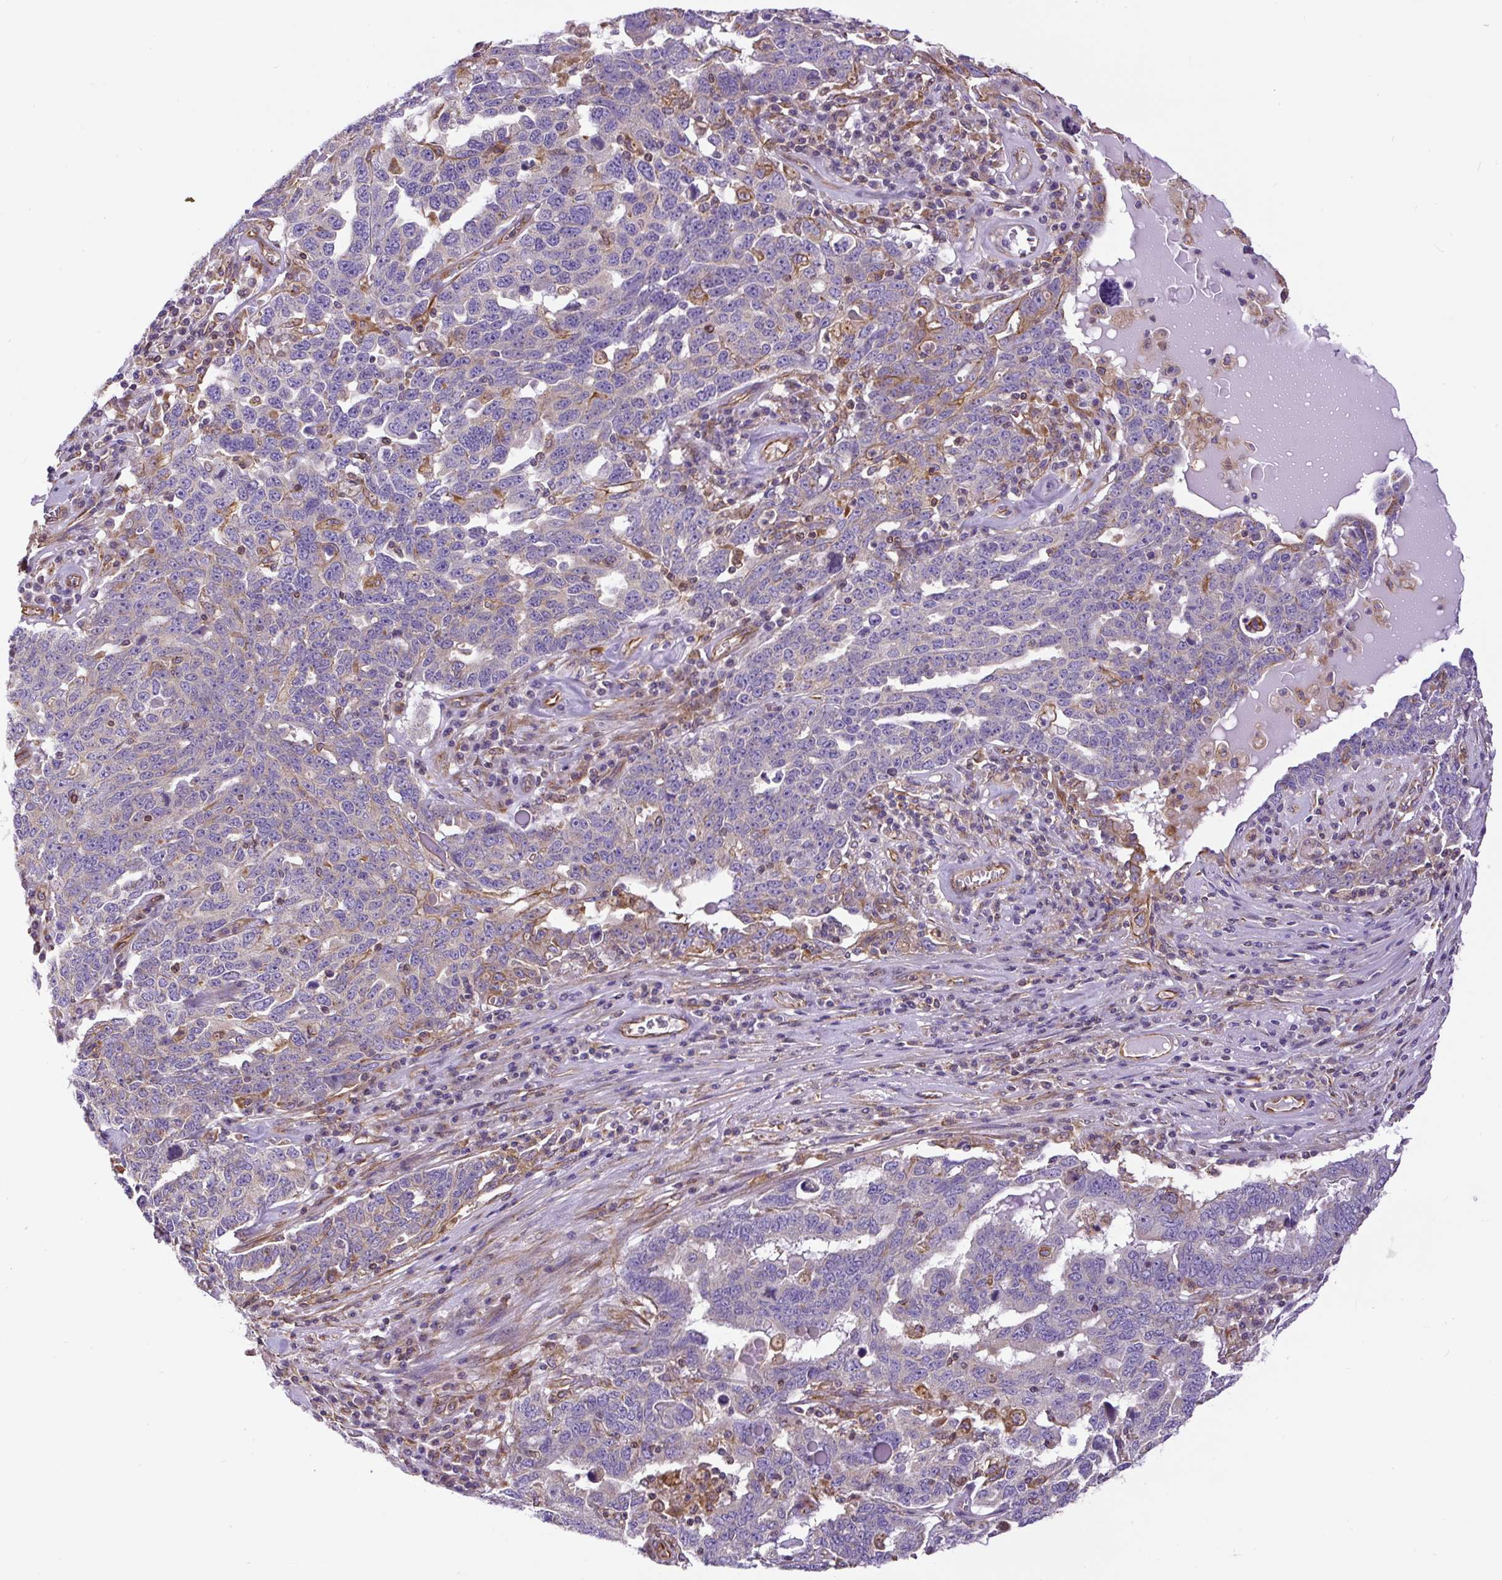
{"staining": {"intensity": "negative", "quantity": "none", "location": "none"}, "tissue": "ovarian cancer", "cell_type": "Tumor cells", "image_type": "cancer", "snomed": [{"axis": "morphology", "description": "Carcinoma, endometroid"}, {"axis": "topography", "description": "Ovary"}], "caption": "This photomicrograph is of ovarian cancer (endometroid carcinoma) stained with immunohistochemistry (IHC) to label a protein in brown with the nuclei are counter-stained blue. There is no expression in tumor cells.", "gene": "DCTN1", "patient": {"sex": "female", "age": 62}}